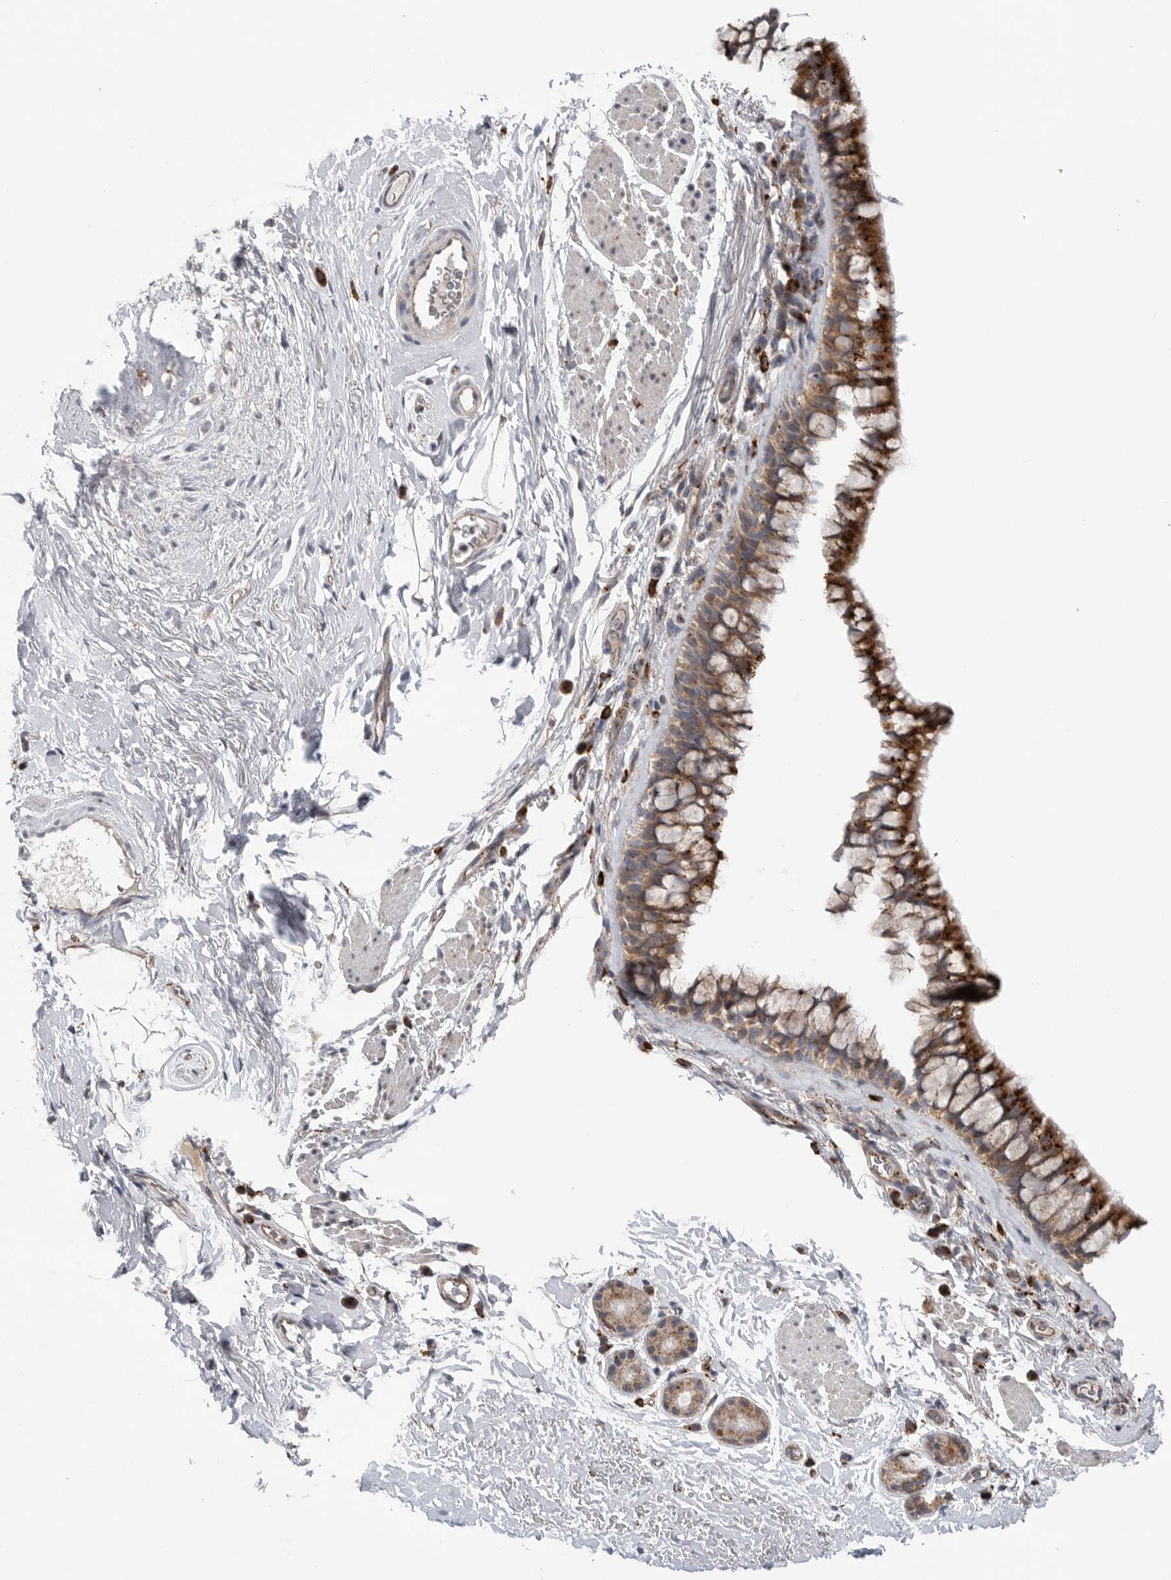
{"staining": {"intensity": "strong", "quantity": ">75%", "location": "cytoplasmic/membranous"}, "tissue": "bronchus", "cell_type": "Respiratory epithelial cells", "image_type": "normal", "snomed": [{"axis": "morphology", "description": "Normal tissue, NOS"}, {"axis": "topography", "description": "Cartilage tissue"}, {"axis": "topography", "description": "Bronchus"}], "caption": "Protein expression analysis of unremarkable bronchus demonstrates strong cytoplasmic/membranous positivity in approximately >75% of respiratory epithelial cells.", "gene": "GALNS", "patient": {"sex": "female", "age": 53}}